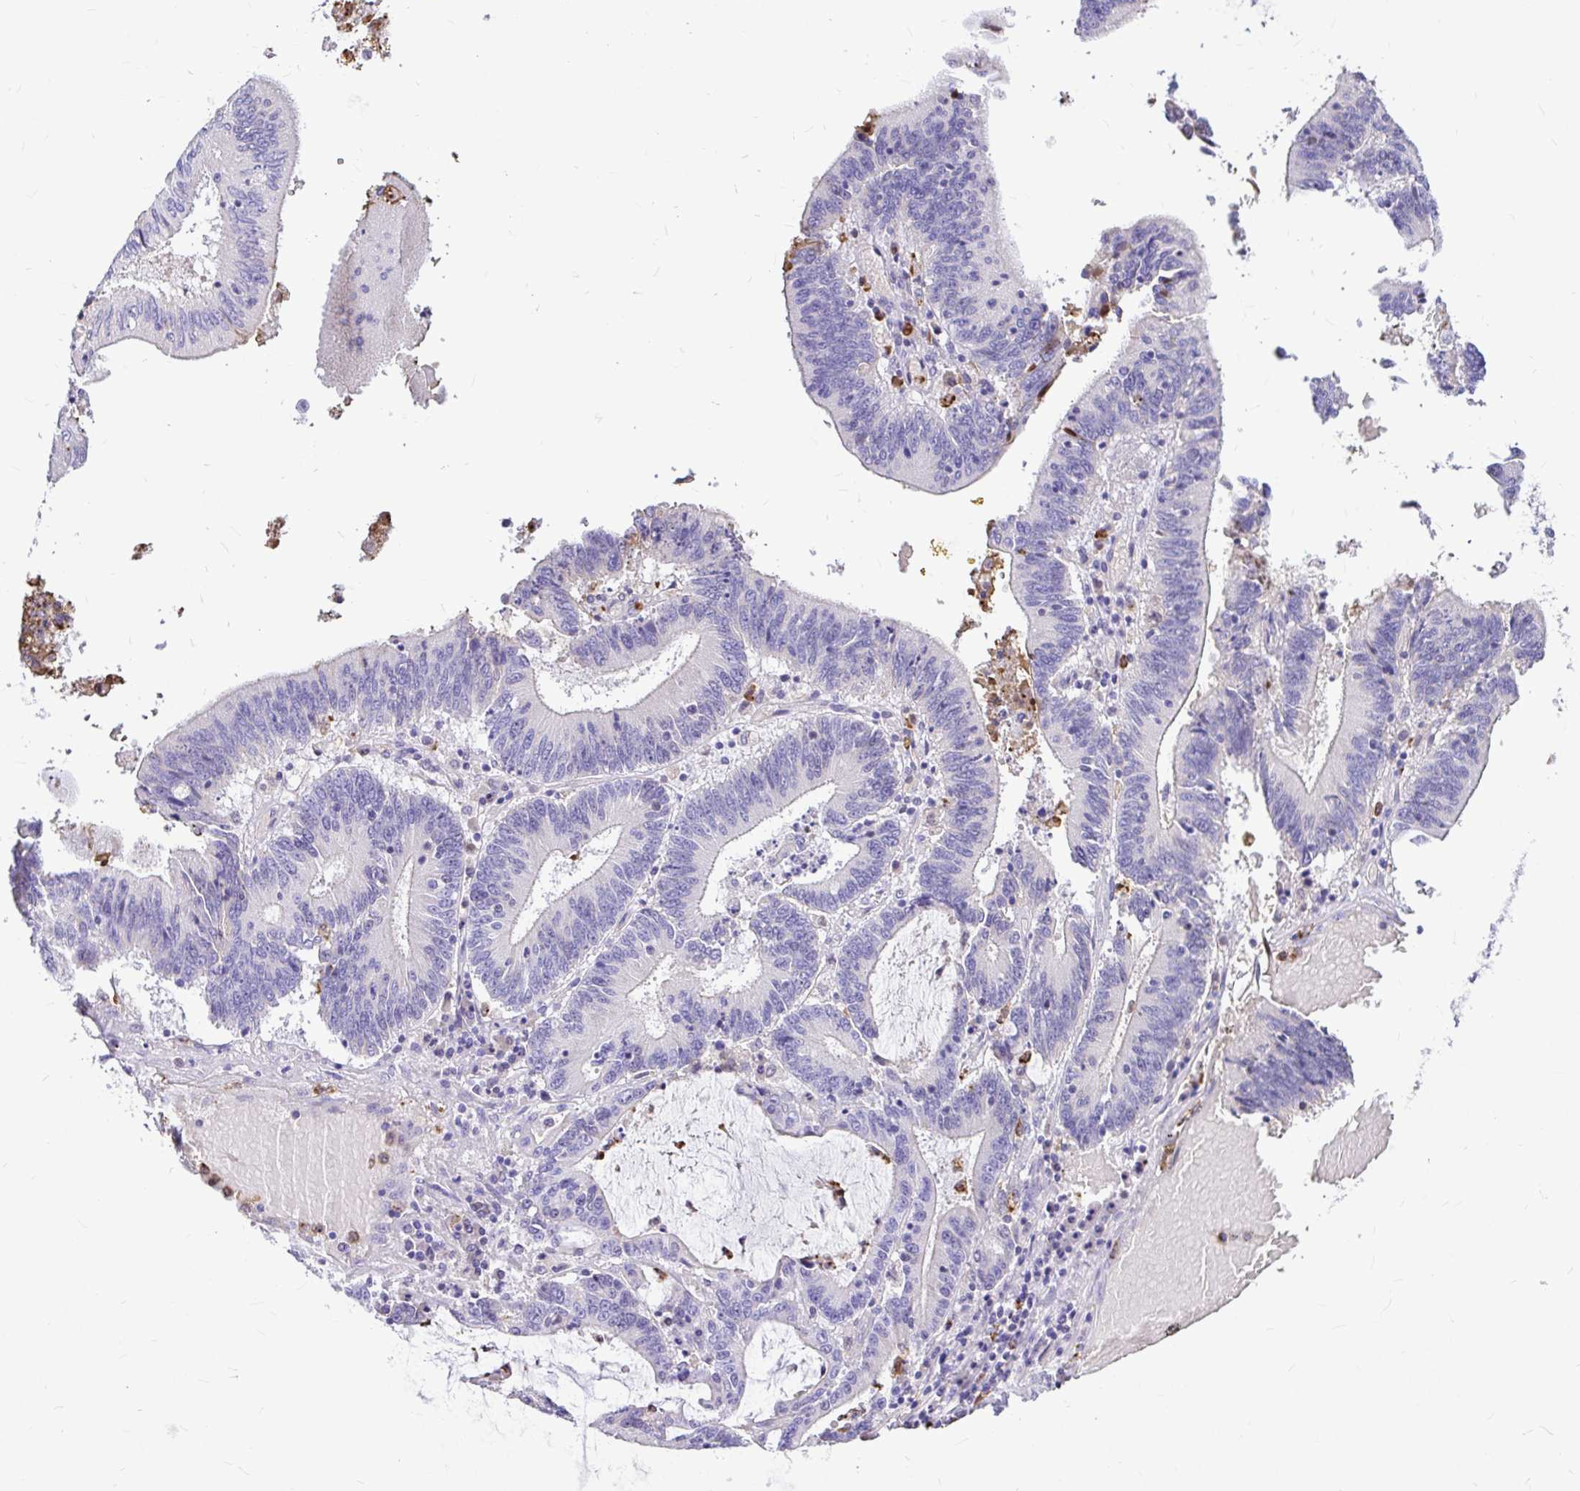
{"staining": {"intensity": "negative", "quantity": "none", "location": "none"}, "tissue": "stomach cancer", "cell_type": "Tumor cells", "image_type": "cancer", "snomed": [{"axis": "morphology", "description": "Adenocarcinoma, NOS"}, {"axis": "topography", "description": "Stomach, upper"}], "caption": "Immunohistochemistry of stomach cancer demonstrates no expression in tumor cells.", "gene": "CLEC1B", "patient": {"sex": "male", "age": 68}}